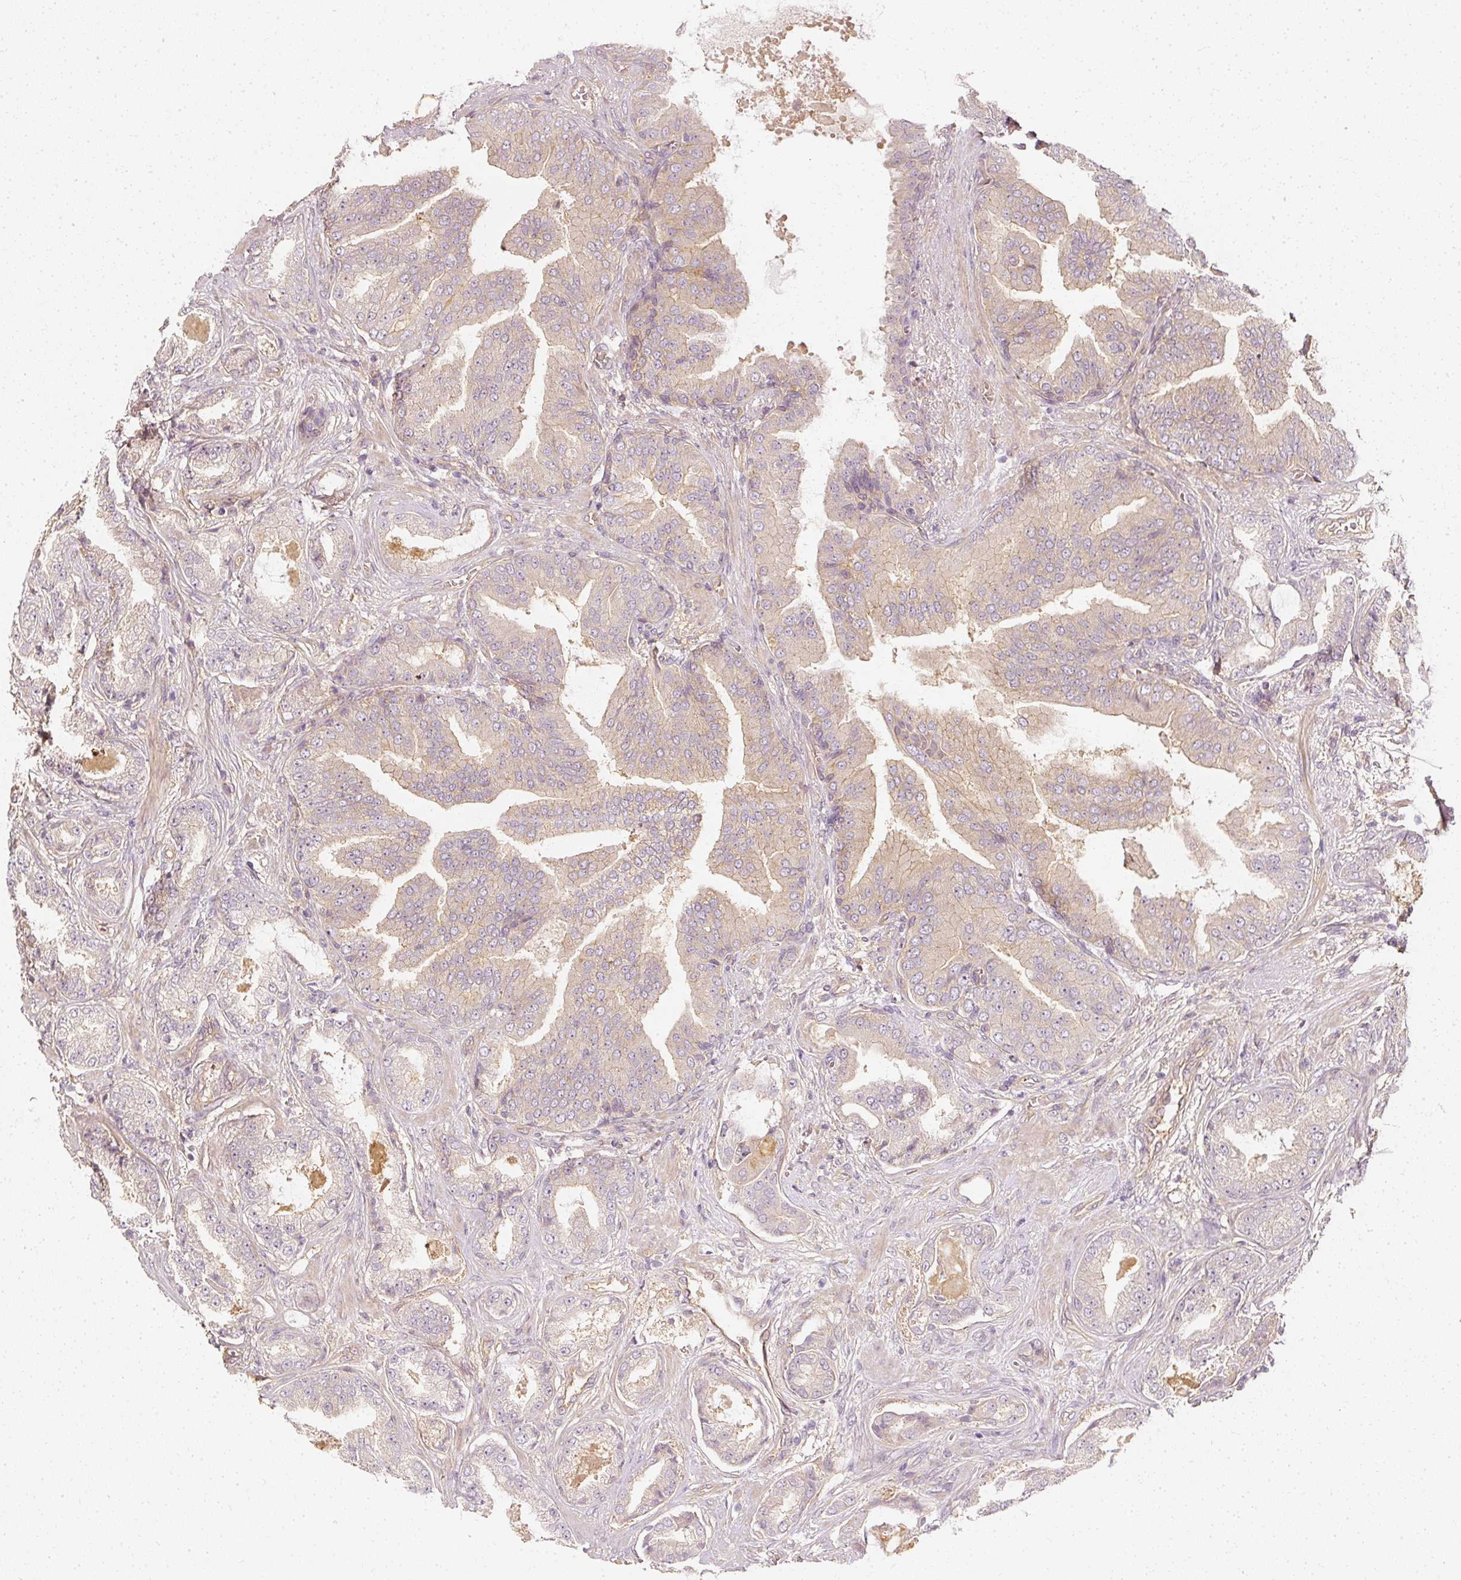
{"staining": {"intensity": "negative", "quantity": "none", "location": "none"}, "tissue": "prostate cancer", "cell_type": "Tumor cells", "image_type": "cancer", "snomed": [{"axis": "morphology", "description": "Adenocarcinoma, High grade"}, {"axis": "topography", "description": "Prostate"}], "caption": "High magnification brightfield microscopy of prostate cancer (high-grade adenocarcinoma) stained with DAB (3,3'-diaminobenzidine) (brown) and counterstained with hematoxylin (blue): tumor cells show no significant expression. (Brightfield microscopy of DAB immunohistochemistry at high magnification).", "gene": "GNAQ", "patient": {"sex": "male", "age": 68}}